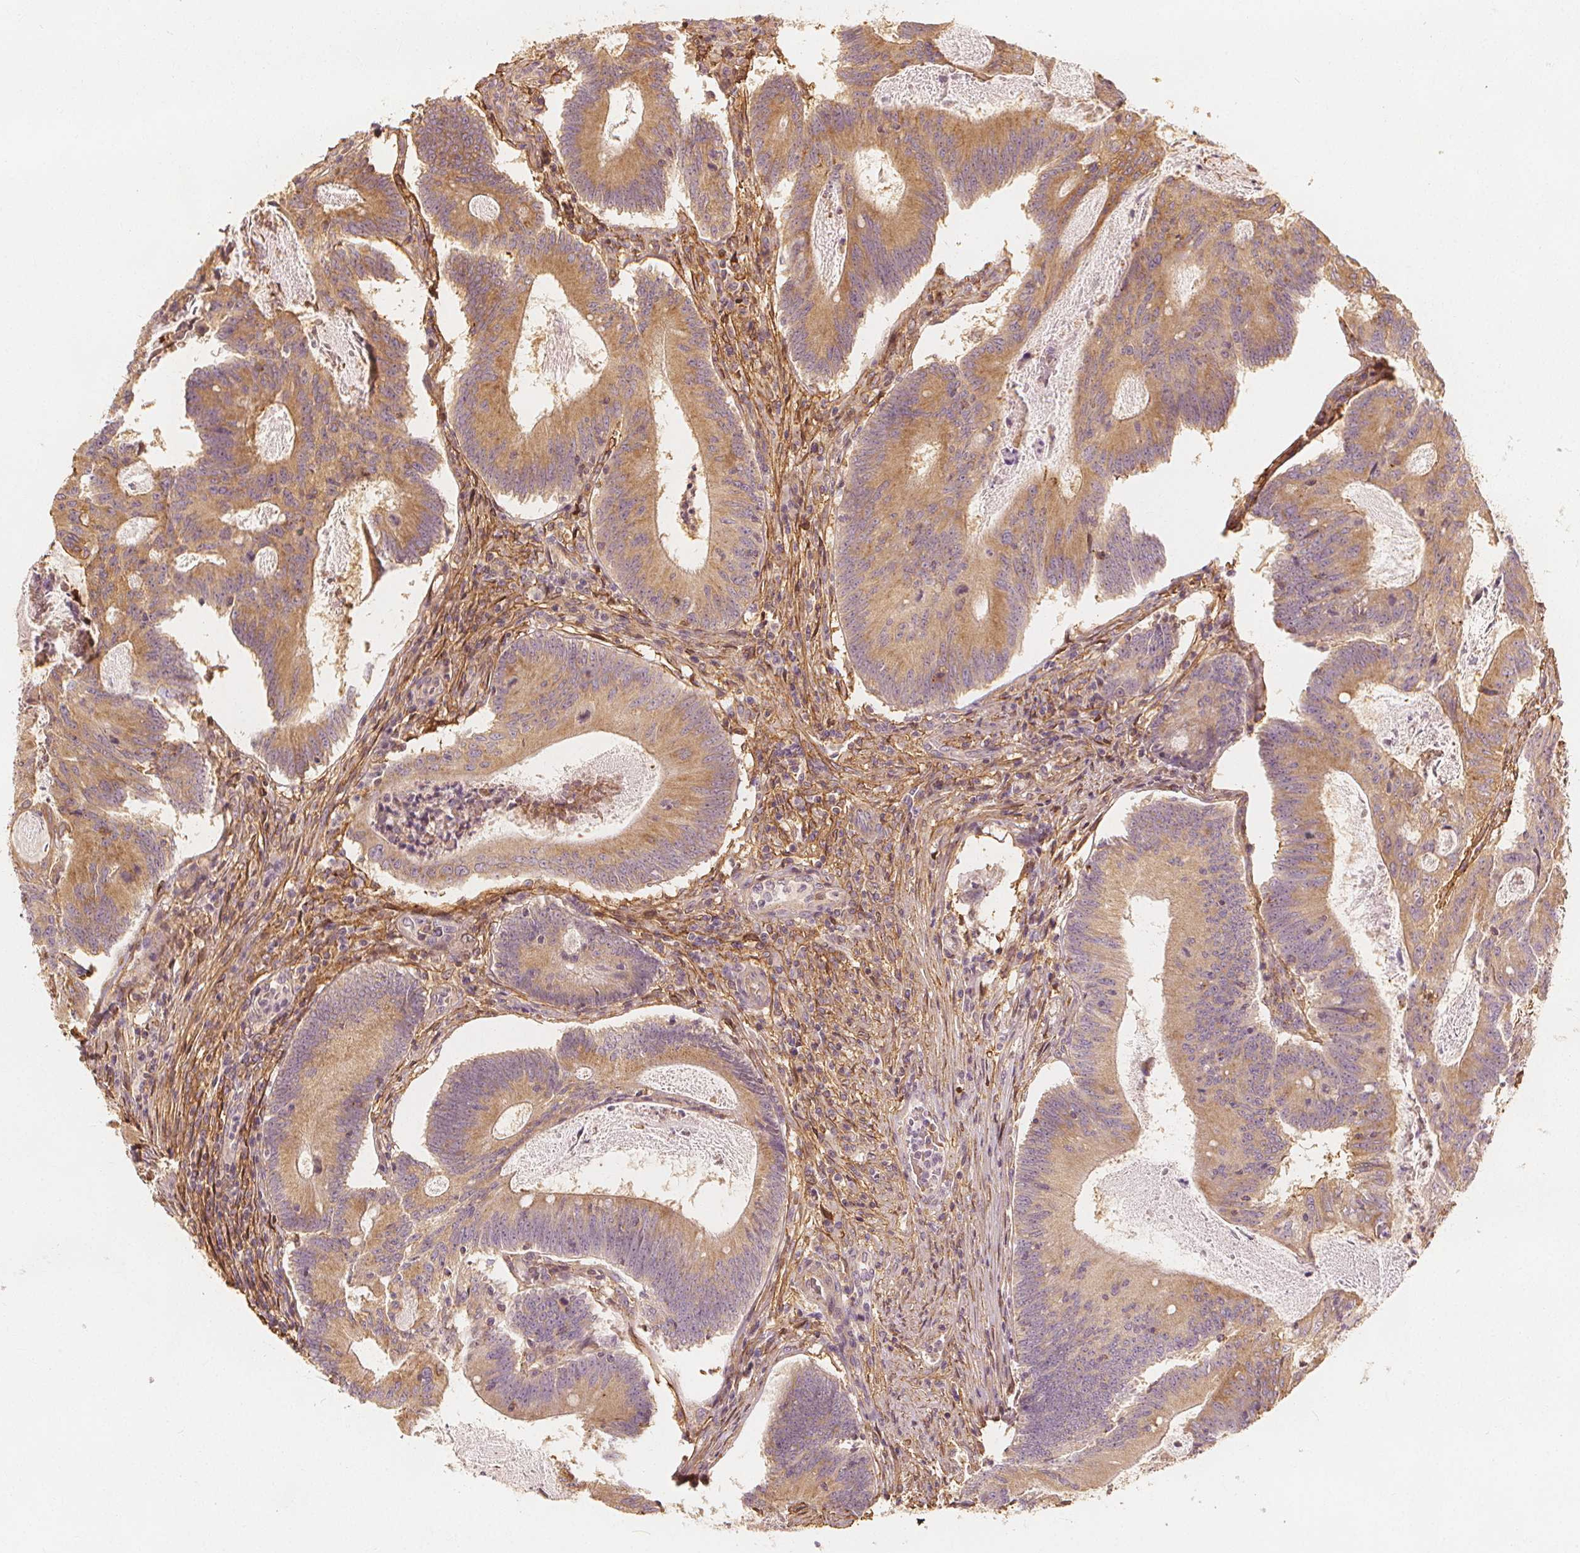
{"staining": {"intensity": "moderate", "quantity": ">75%", "location": "cytoplasmic/membranous"}, "tissue": "colorectal cancer", "cell_type": "Tumor cells", "image_type": "cancer", "snomed": [{"axis": "morphology", "description": "Adenocarcinoma, NOS"}, {"axis": "topography", "description": "Colon"}], "caption": "Protein expression analysis of adenocarcinoma (colorectal) demonstrates moderate cytoplasmic/membranous expression in about >75% of tumor cells.", "gene": "ARHGAP26", "patient": {"sex": "female", "age": 70}}